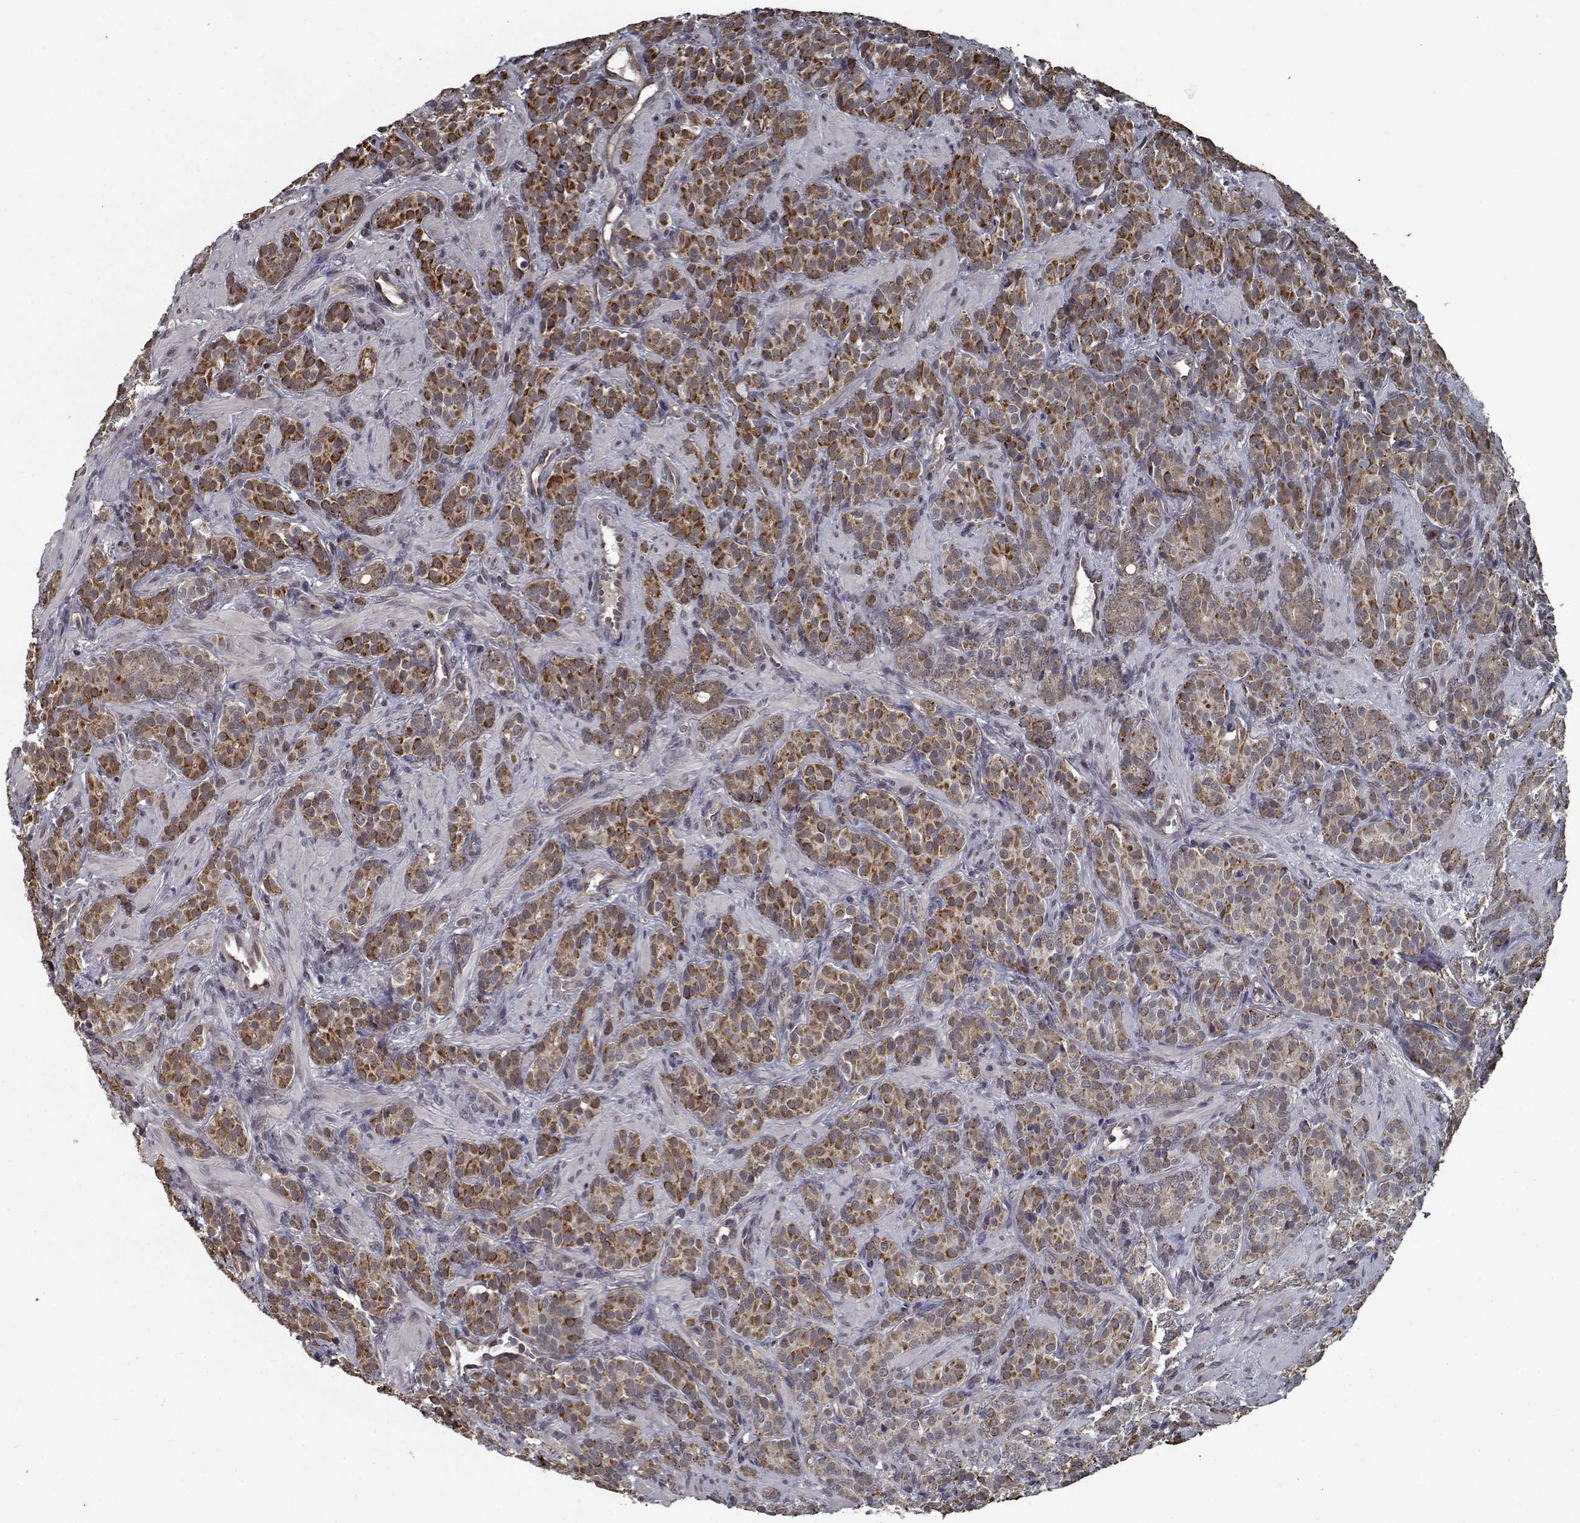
{"staining": {"intensity": "strong", "quantity": ">75%", "location": "cytoplasmic/membranous"}, "tissue": "prostate cancer", "cell_type": "Tumor cells", "image_type": "cancer", "snomed": [{"axis": "morphology", "description": "Adenocarcinoma, High grade"}, {"axis": "topography", "description": "Prostate"}], "caption": "High-grade adenocarcinoma (prostate) stained with DAB (3,3'-diaminobenzidine) immunohistochemistry demonstrates high levels of strong cytoplasmic/membranous positivity in about >75% of tumor cells. Using DAB (brown) and hematoxylin (blue) stains, captured at high magnification using brightfield microscopy.", "gene": "NLK", "patient": {"sex": "male", "age": 84}}